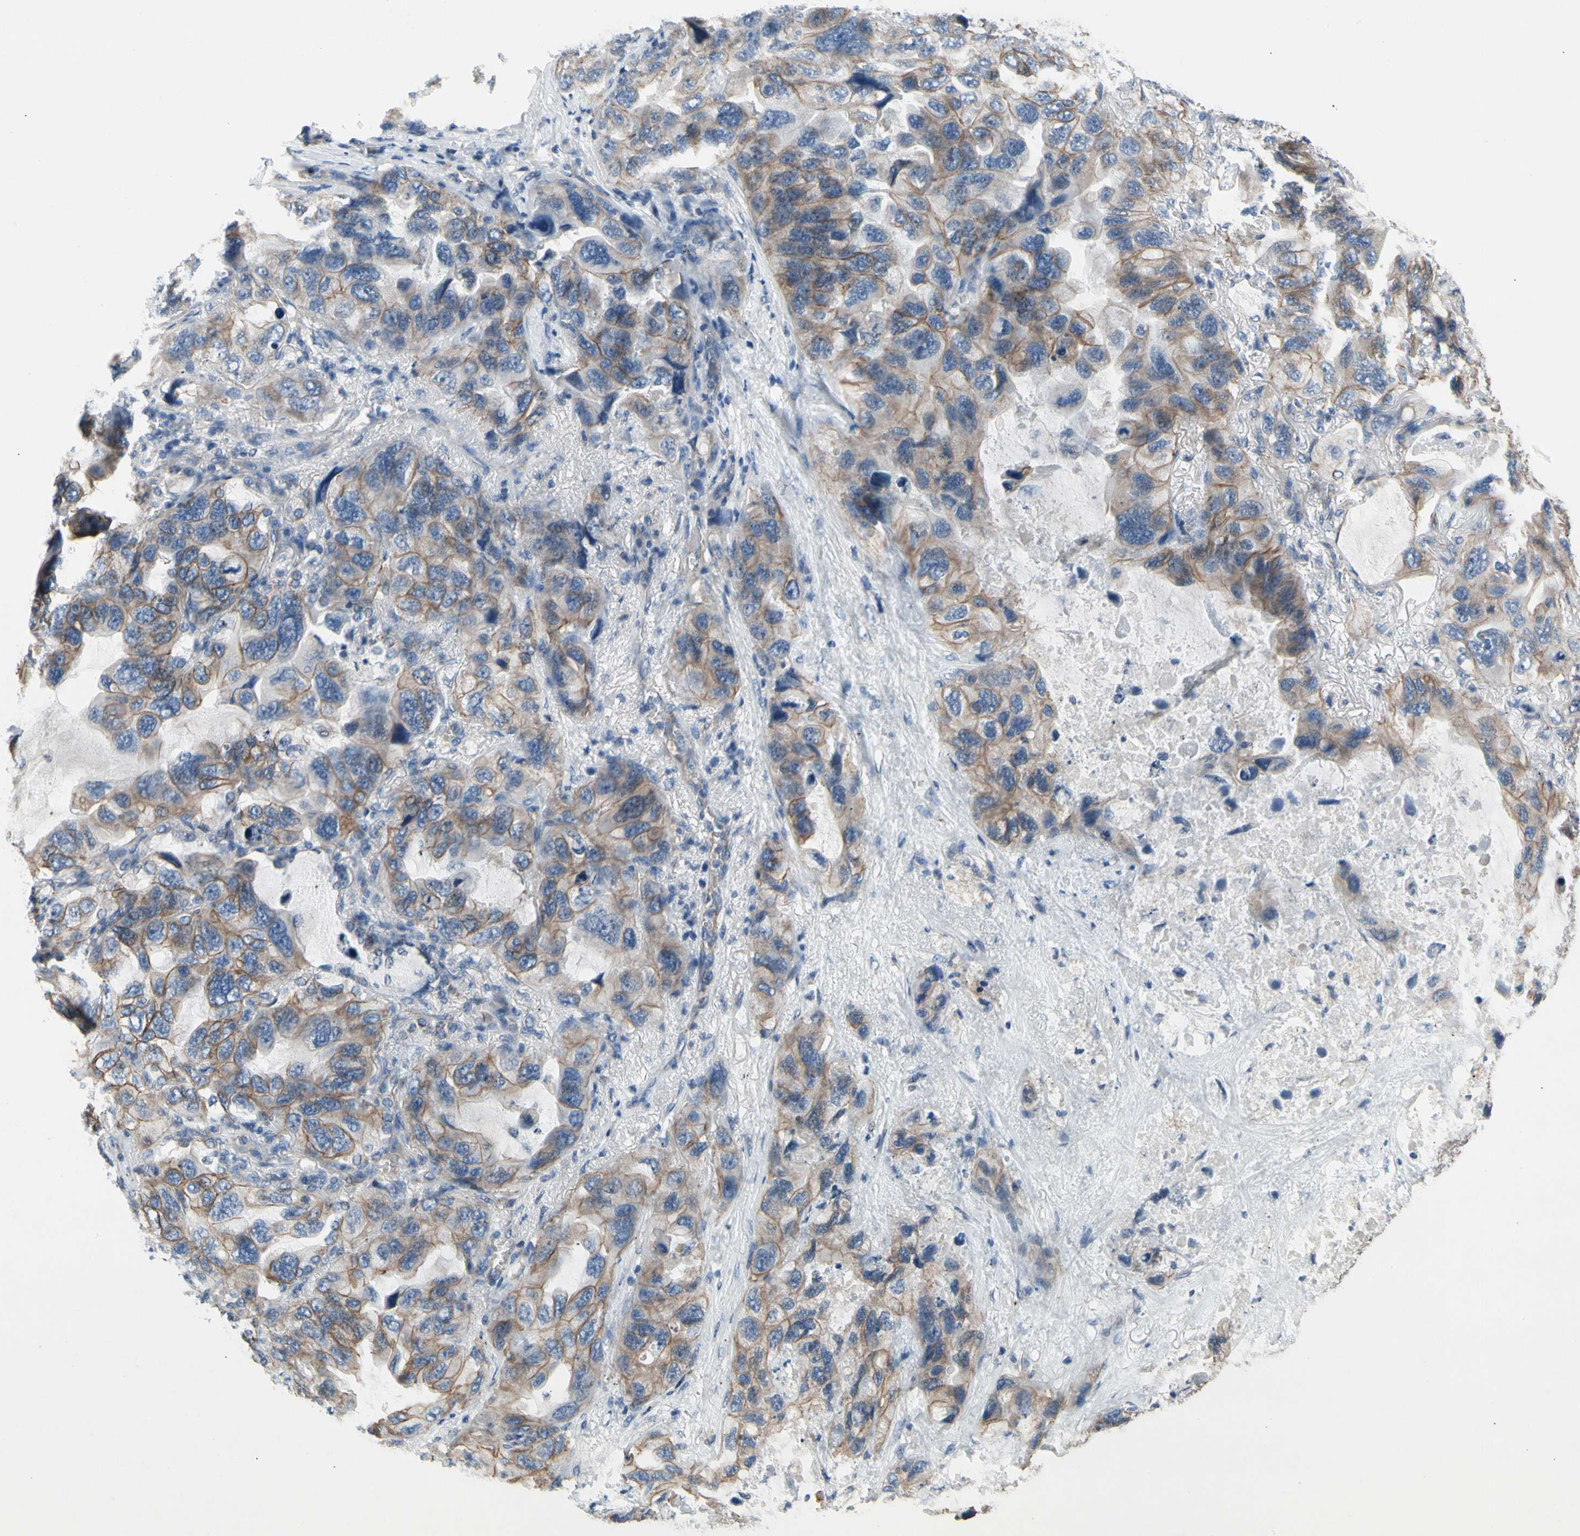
{"staining": {"intensity": "weak", "quantity": "25%-75%", "location": "cytoplasmic/membranous"}, "tissue": "lung cancer", "cell_type": "Tumor cells", "image_type": "cancer", "snomed": [{"axis": "morphology", "description": "Squamous cell carcinoma, NOS"}, {"axis": "topography", "description": "Lung"}], "caption": "Weak cytoplasmic/membranous protein positivity is seen in about 25%-75% of tumor cells in lung cancer.", "gene": "LGR6", "patient": {"sex": "female", "age": 73}}